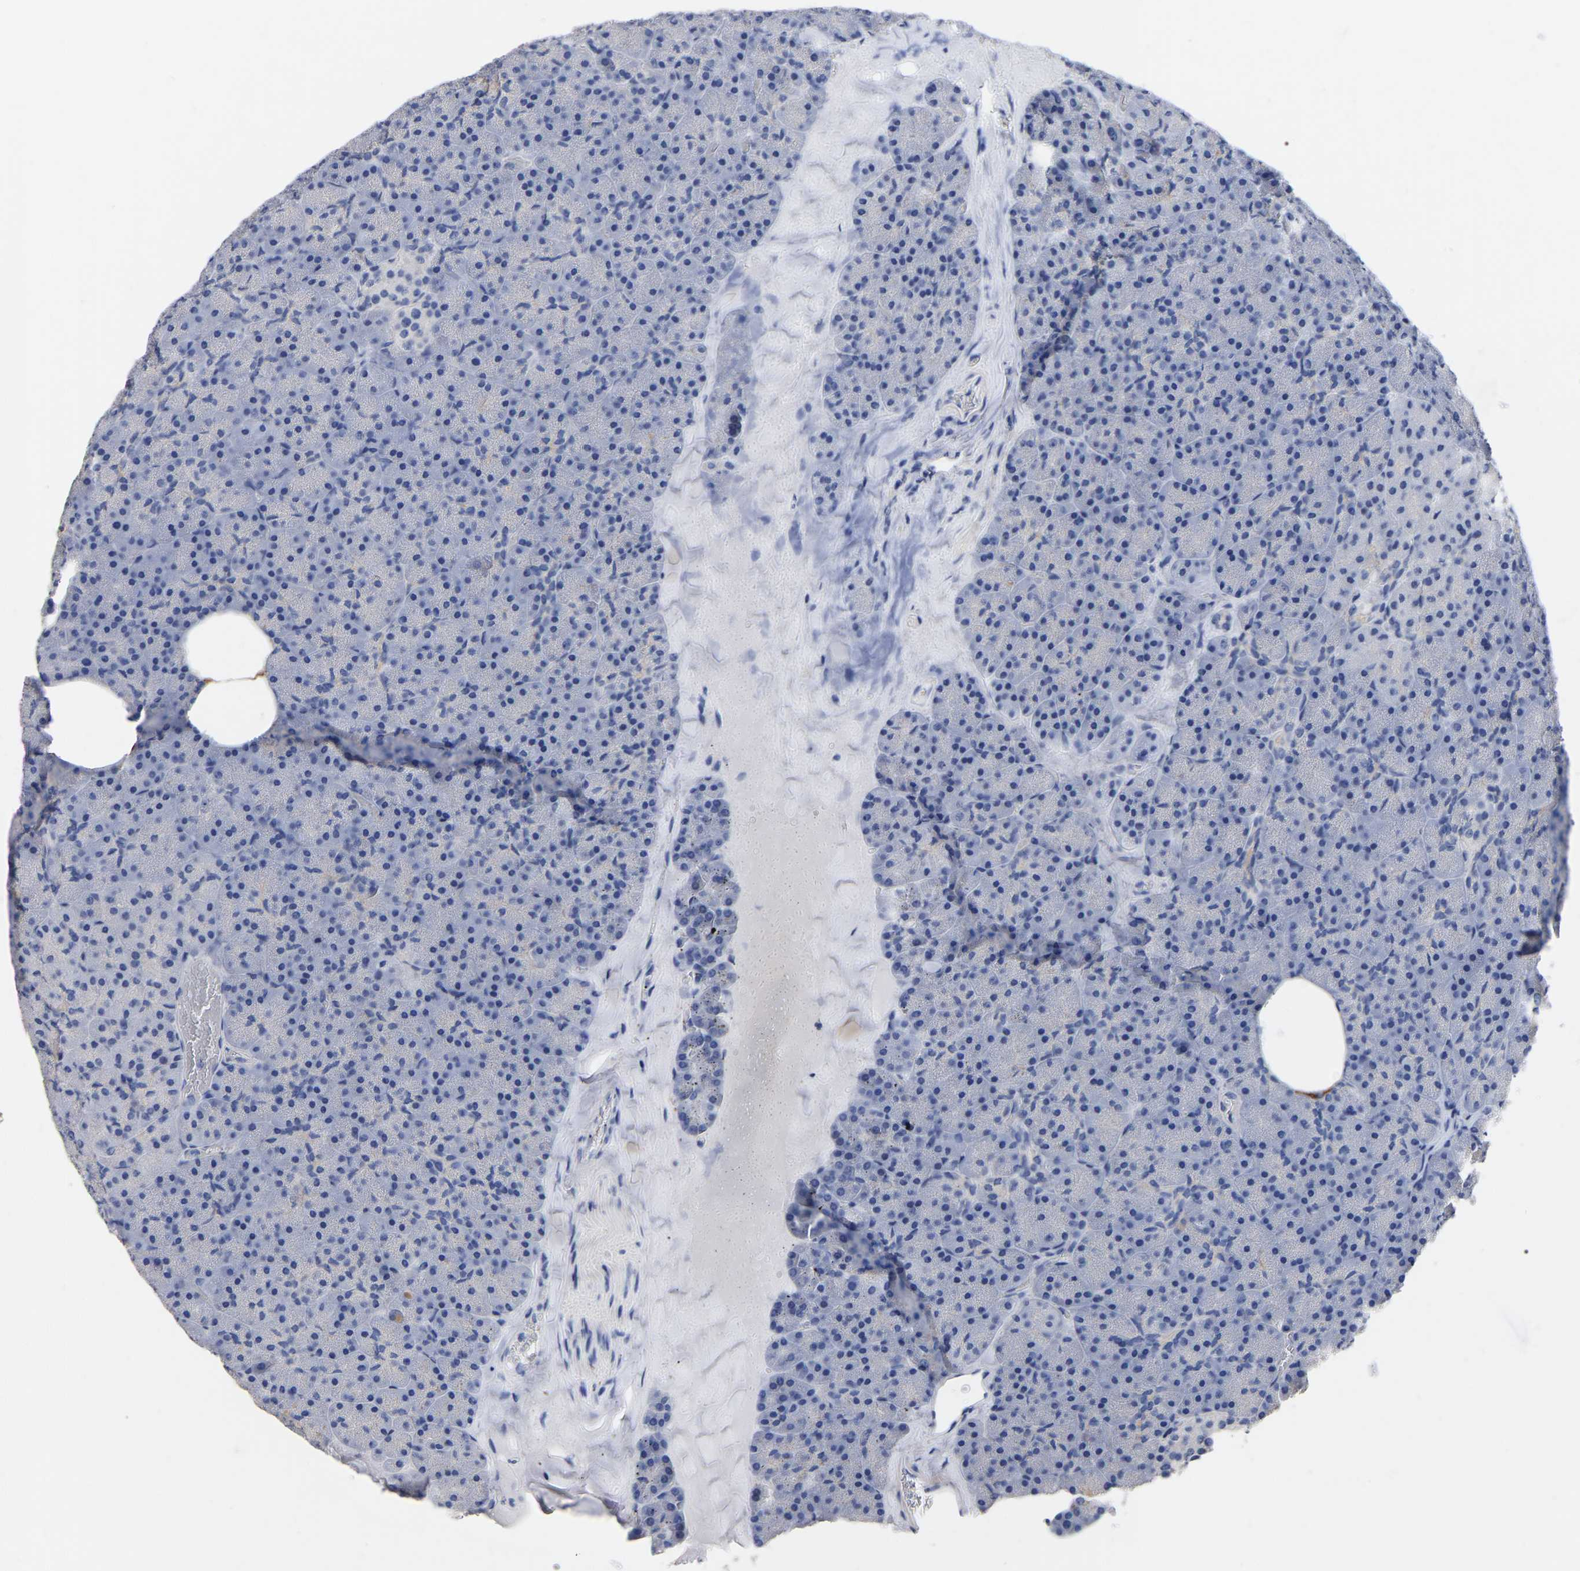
{"staining": {"intensity": "negative", "quantity": "none", "location": "none"}, "tissue": "pancreas", "cell_type": "Exocrine glandular cells", "image_type": "normal", "snomed": [{"axis": "morphology", "description": "Normal tissue, NOS"}, {"axis": "morphology", "description": "Carcinoid, malignant, NOS"}, {"axis": "topography", "description": "Pancreas"}], "caption": "This is a image of IHC staining of unremarkable pancreas, which shows no staining in exocrine glandular cells.", "gene": "ANXA13", "patient": {"sex": "female", "age": 35}}